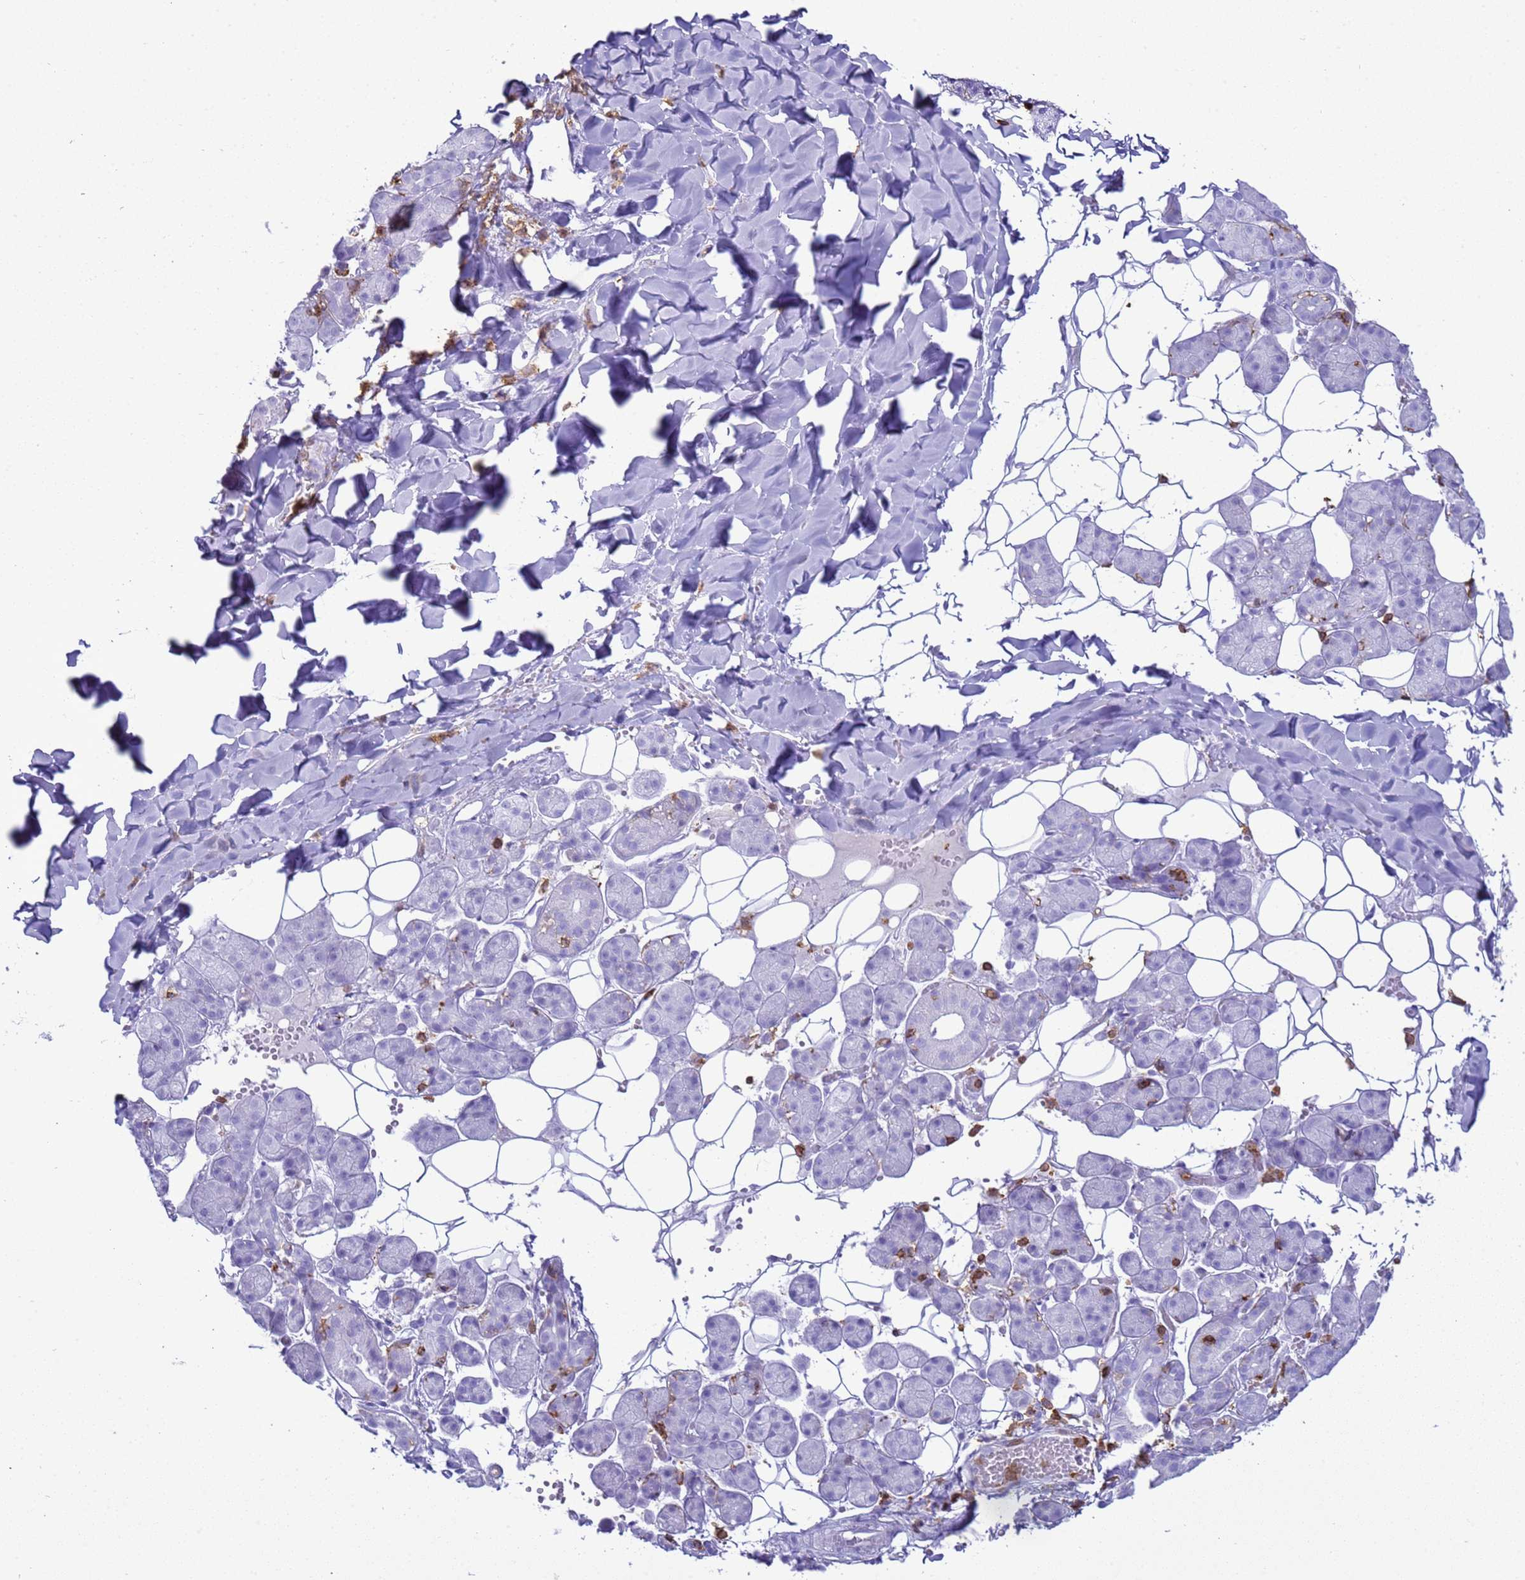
{"staining": {"intensity": "negative", "quantity": "none", "location": "none"}, "tissue": "salivary gland", "cell_type": "Glandular cells", "image_type": "normal", "snomed": [{"axis": "morphology", "description": "Normal tissue, NOS"}, {"axis": "topography", "description": "Salivary gland"}], "caption": "The micrograph reveals no staining of glandular cells in benign salivary gland. (DAB immunohistochemistry (IHC), high magnification).", "gene": "IRF5", "patient": {"sex": "female", "age": 33}}